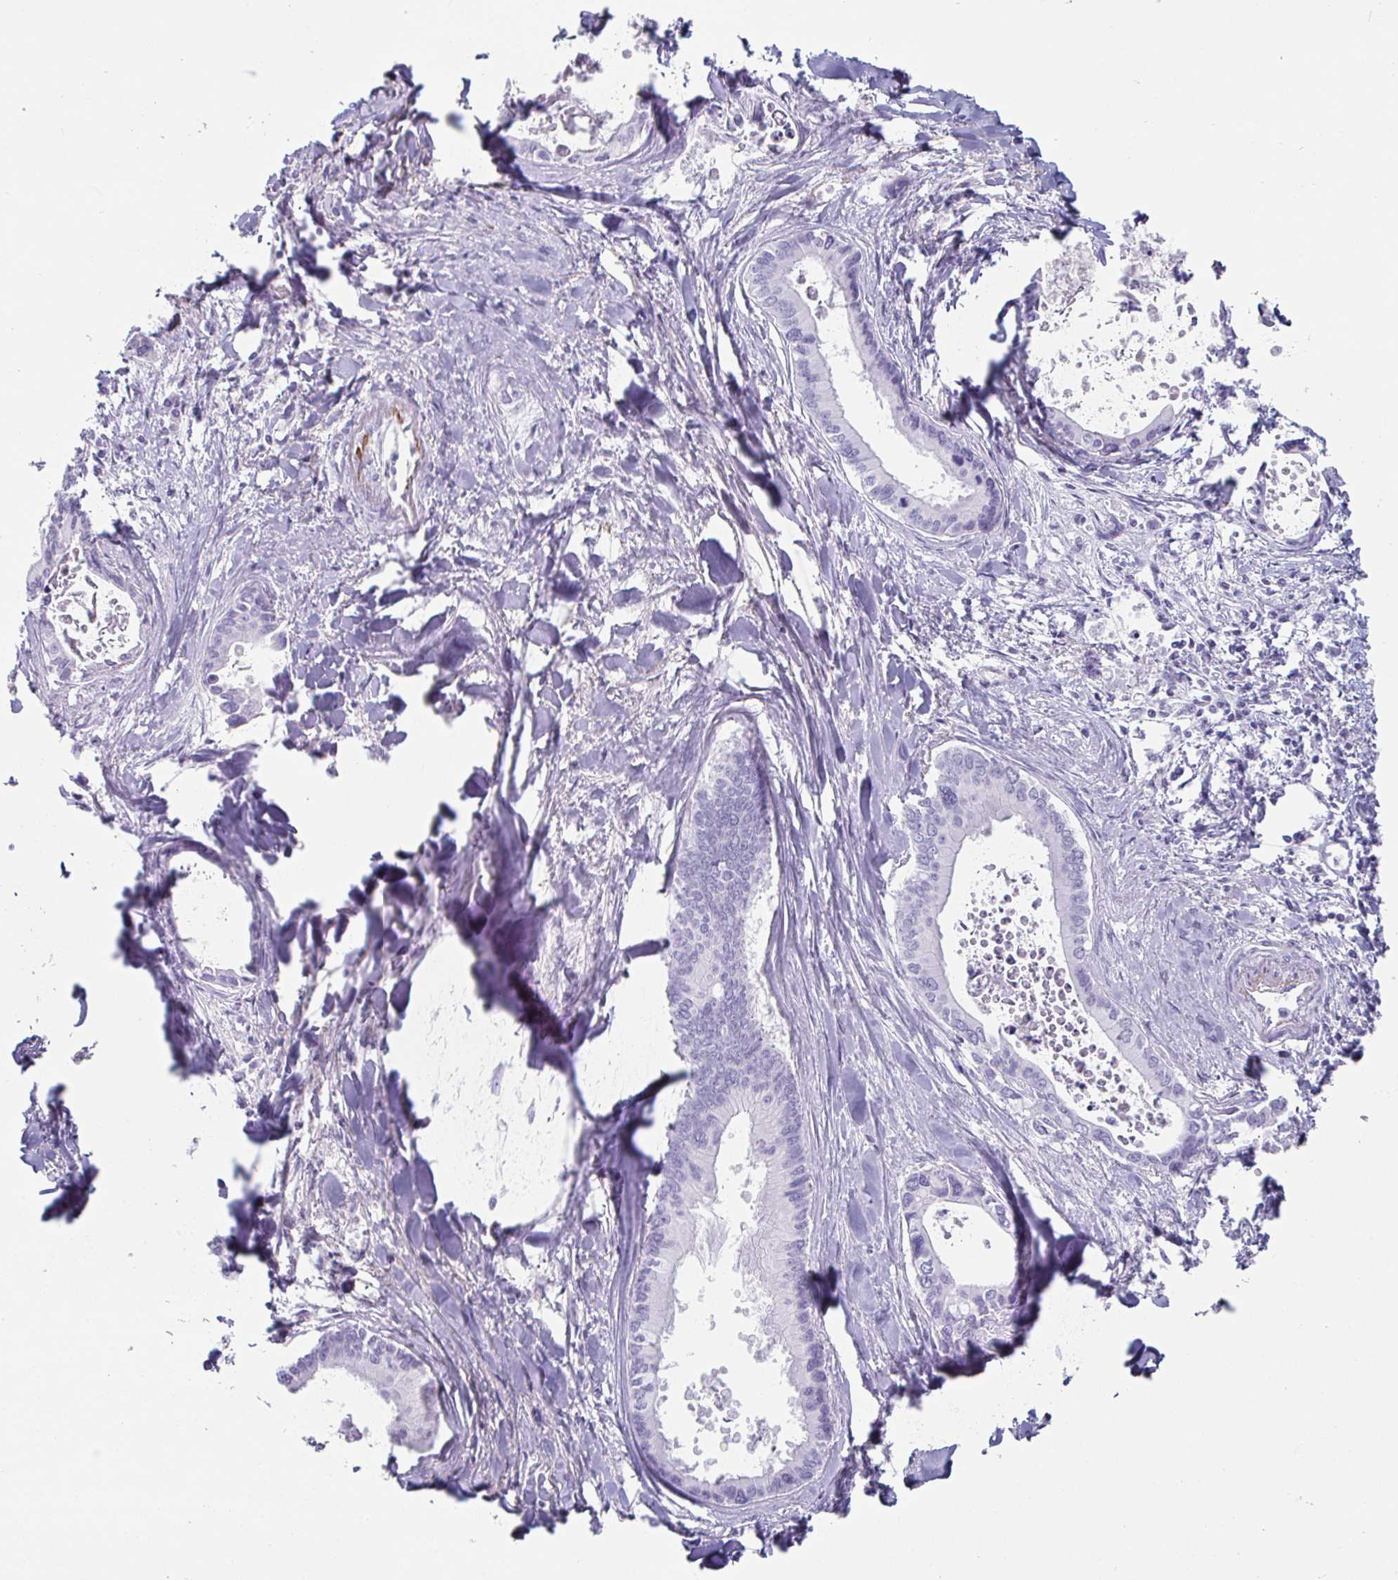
{"staining": {"intensity": "negative", "quantity": "none", "location": "none"}, "tissue": "liver cancer", "cell_type": "Tumor cells", "image_type": "cancer", "snomed": [{"axis": "morphology", "description": "Cholangiocarcinoma"}, {"axis": "topography", "description": "Liver"}], "caption": "The histopathology image exhibits no staining of tumor cells in cholangiocarcinoma (liver).", "gene": "CREG2", "patient": {"sex": "male", "age": 66}}